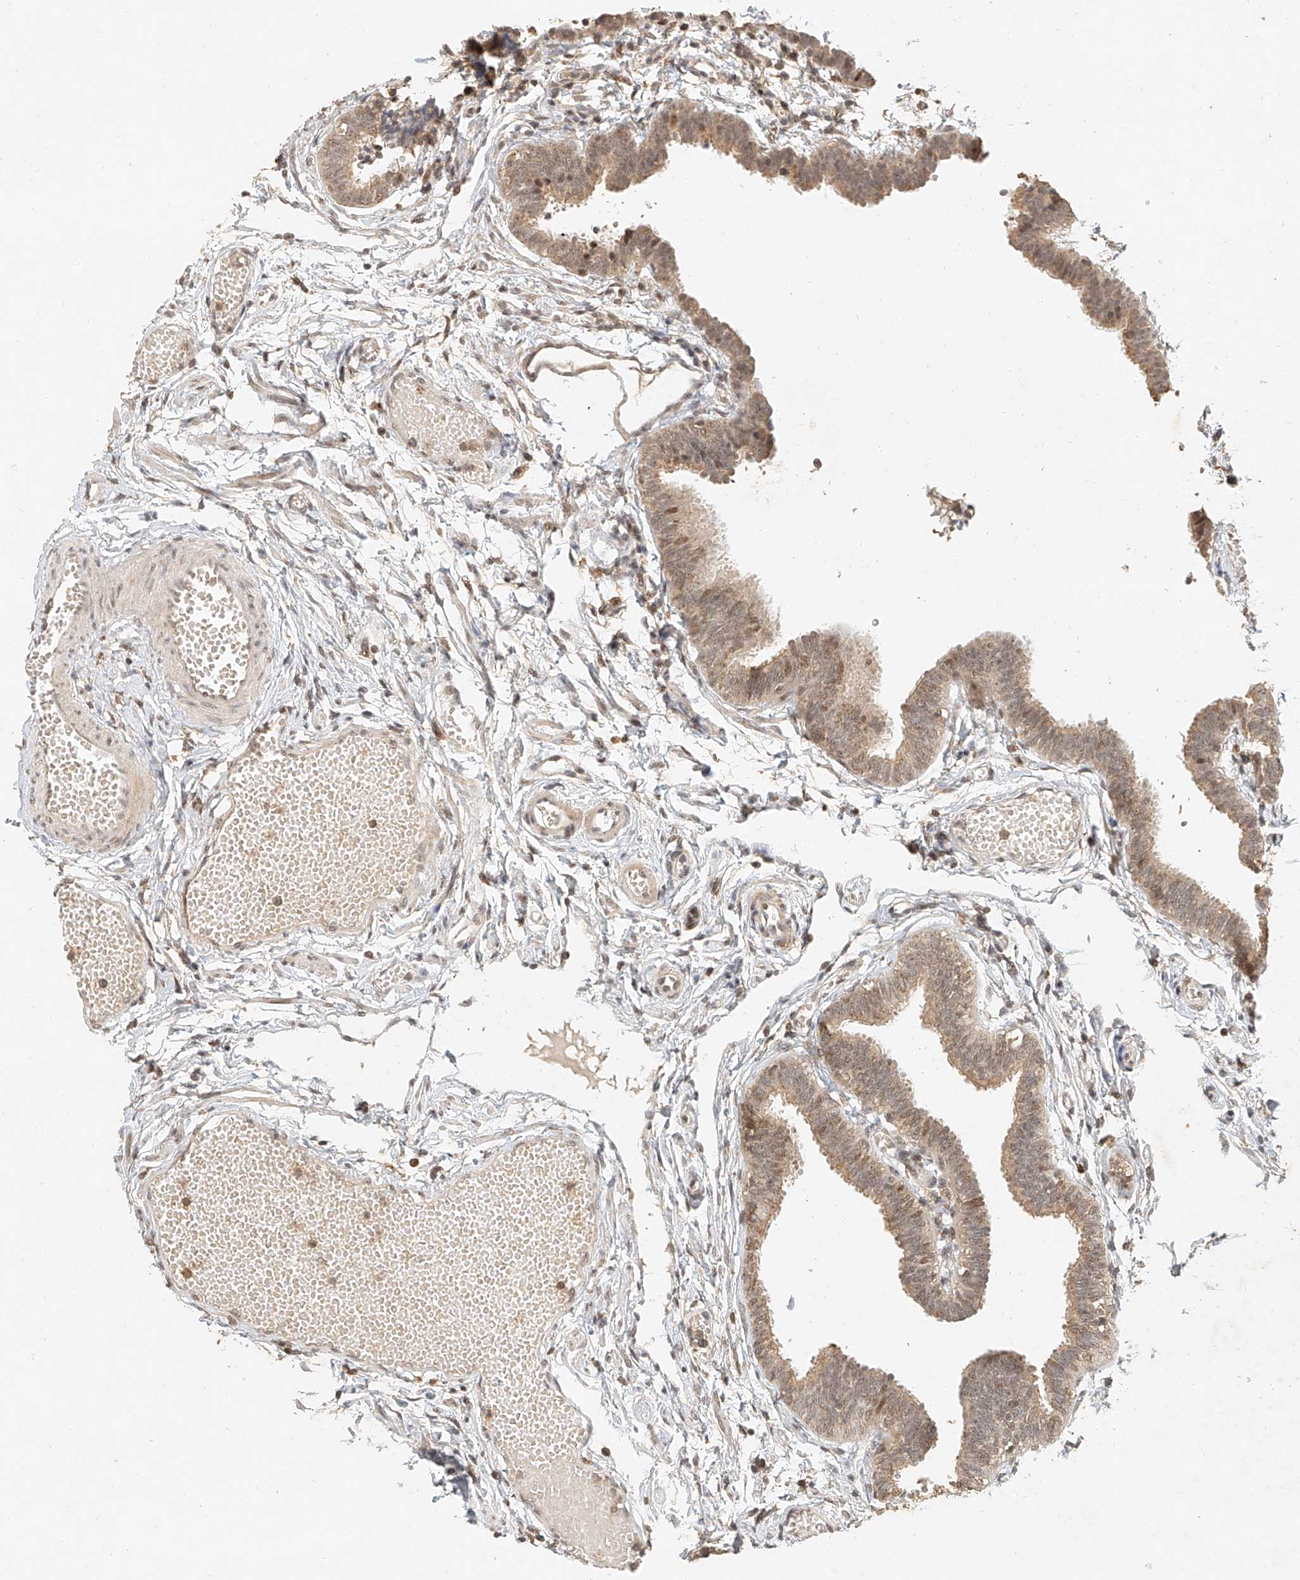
{"staining": {"intensity": "moderate", "quantity": ">75%", "location": "cytoplasmic/membranous,nuclear"}, "tissue": "fallopian tube", "cell_type": "Glandular cells", "image_type": "normal", "snomed": [{"axis": "morphology", "description": "Normal tissue, NOS"}, {"axis": "topography", "description": "Fallopian tube"}, {"axis": "topography", "description": "Ovary"}], "caption": "High-power microscopy captured an IHC image of normal fallopian tube, revealing moderate cytoplasmic/membranous,nuclear staining in about >75% of glandular cells.", "gene": "CXorf58", "patient": {"sex": "female", "age": 23}}